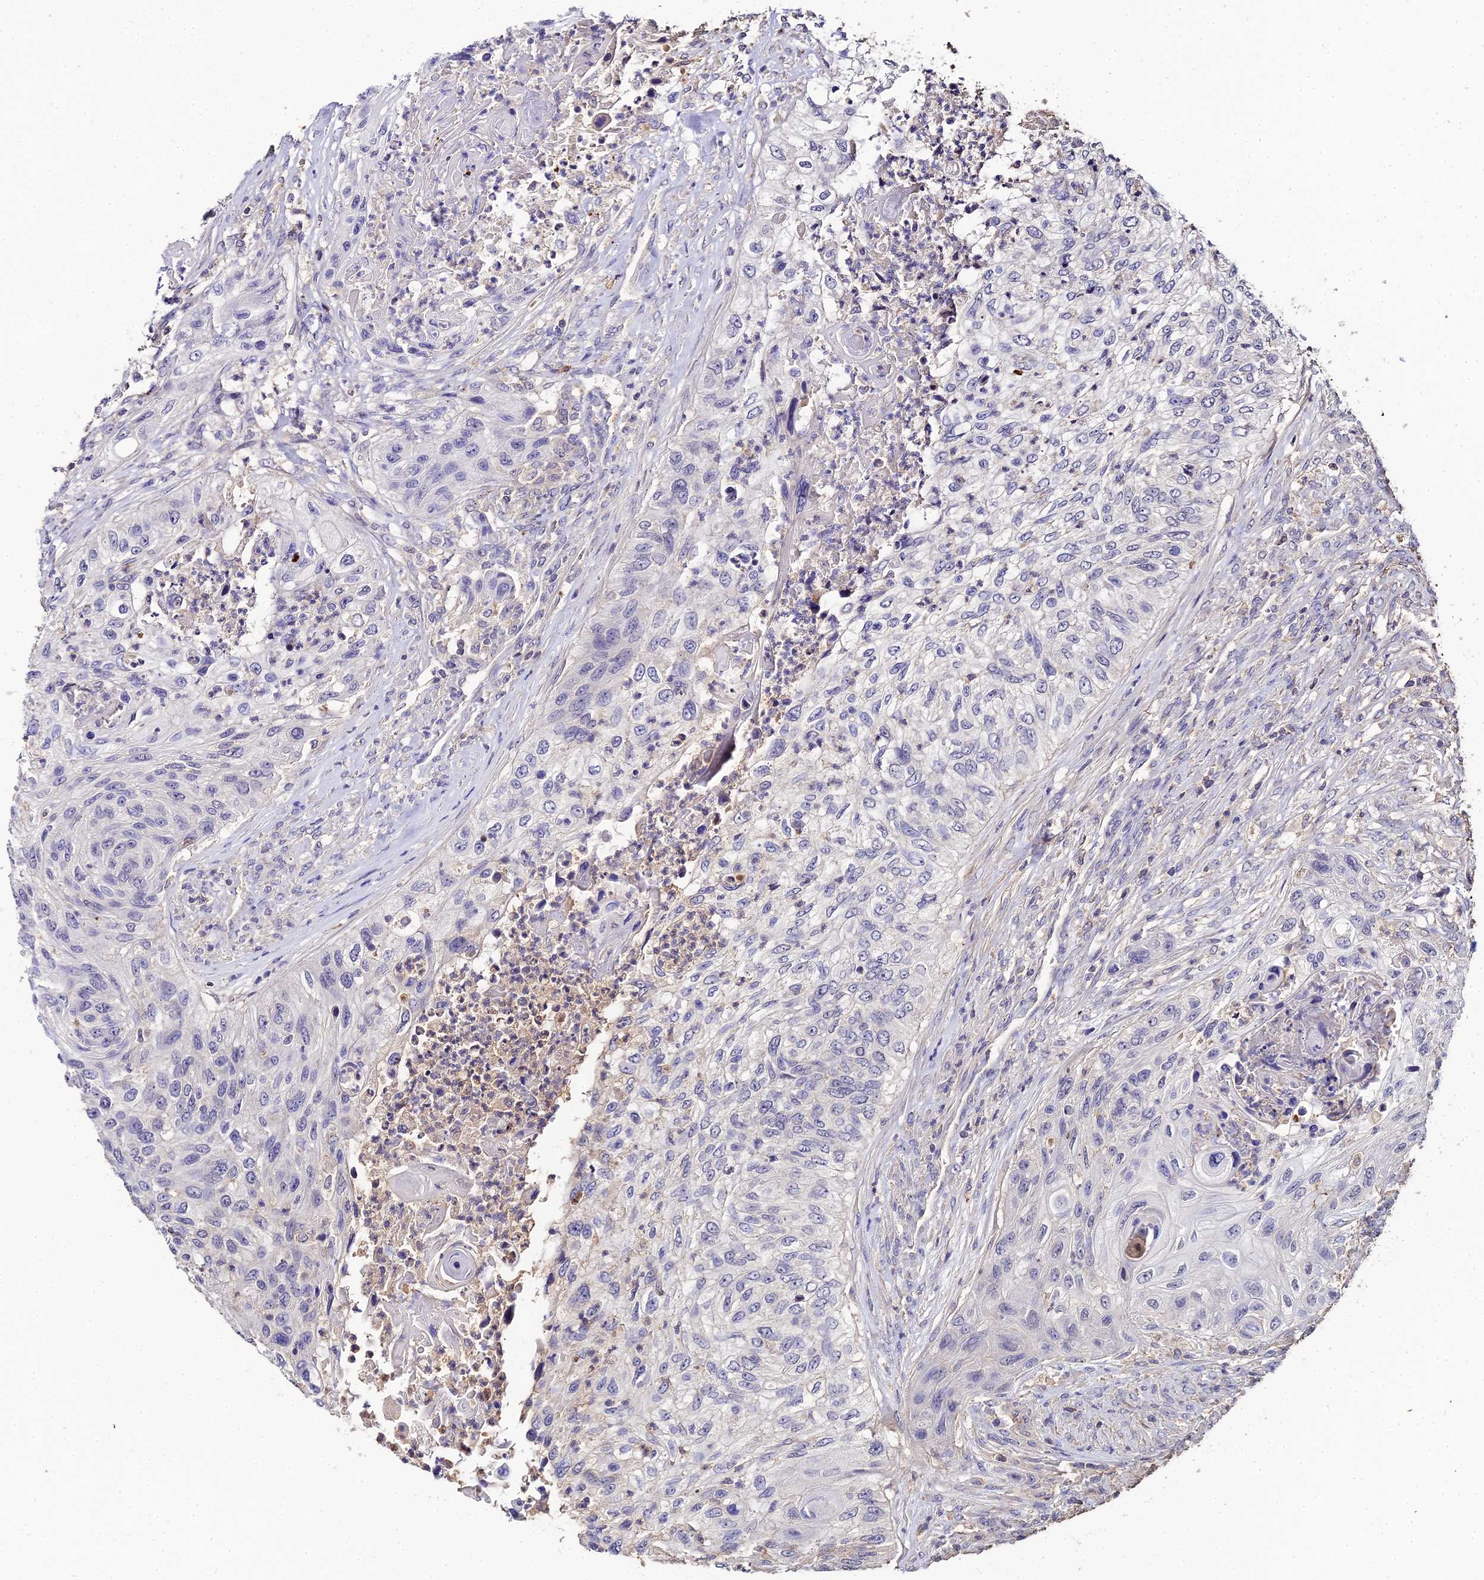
{"staining": {"intensity": "negative", "quantity": "none", "location": "none"}, "tissue": "urothelial cancer", "cell_type": "Tumor cells", "image_type": "cancer", "snomed": [{"axis": "morphology", "description": "Urothelial carcinoma, High grade"}, {"axis": "topography", "description": "Urinary bladder"}], "caption": "Immunohistochemical staining of human urothelial carcinoma (high-grade) displays no significant staining in tumor cells. (Stains: DAB (3,3'-diaminobenzidine) IHC with hematoxylin counter stain, Microscopy: brightfield microscopy at high magnification).", "gene": "LSM5", "patient": {"sex": "female", "age": 60}}